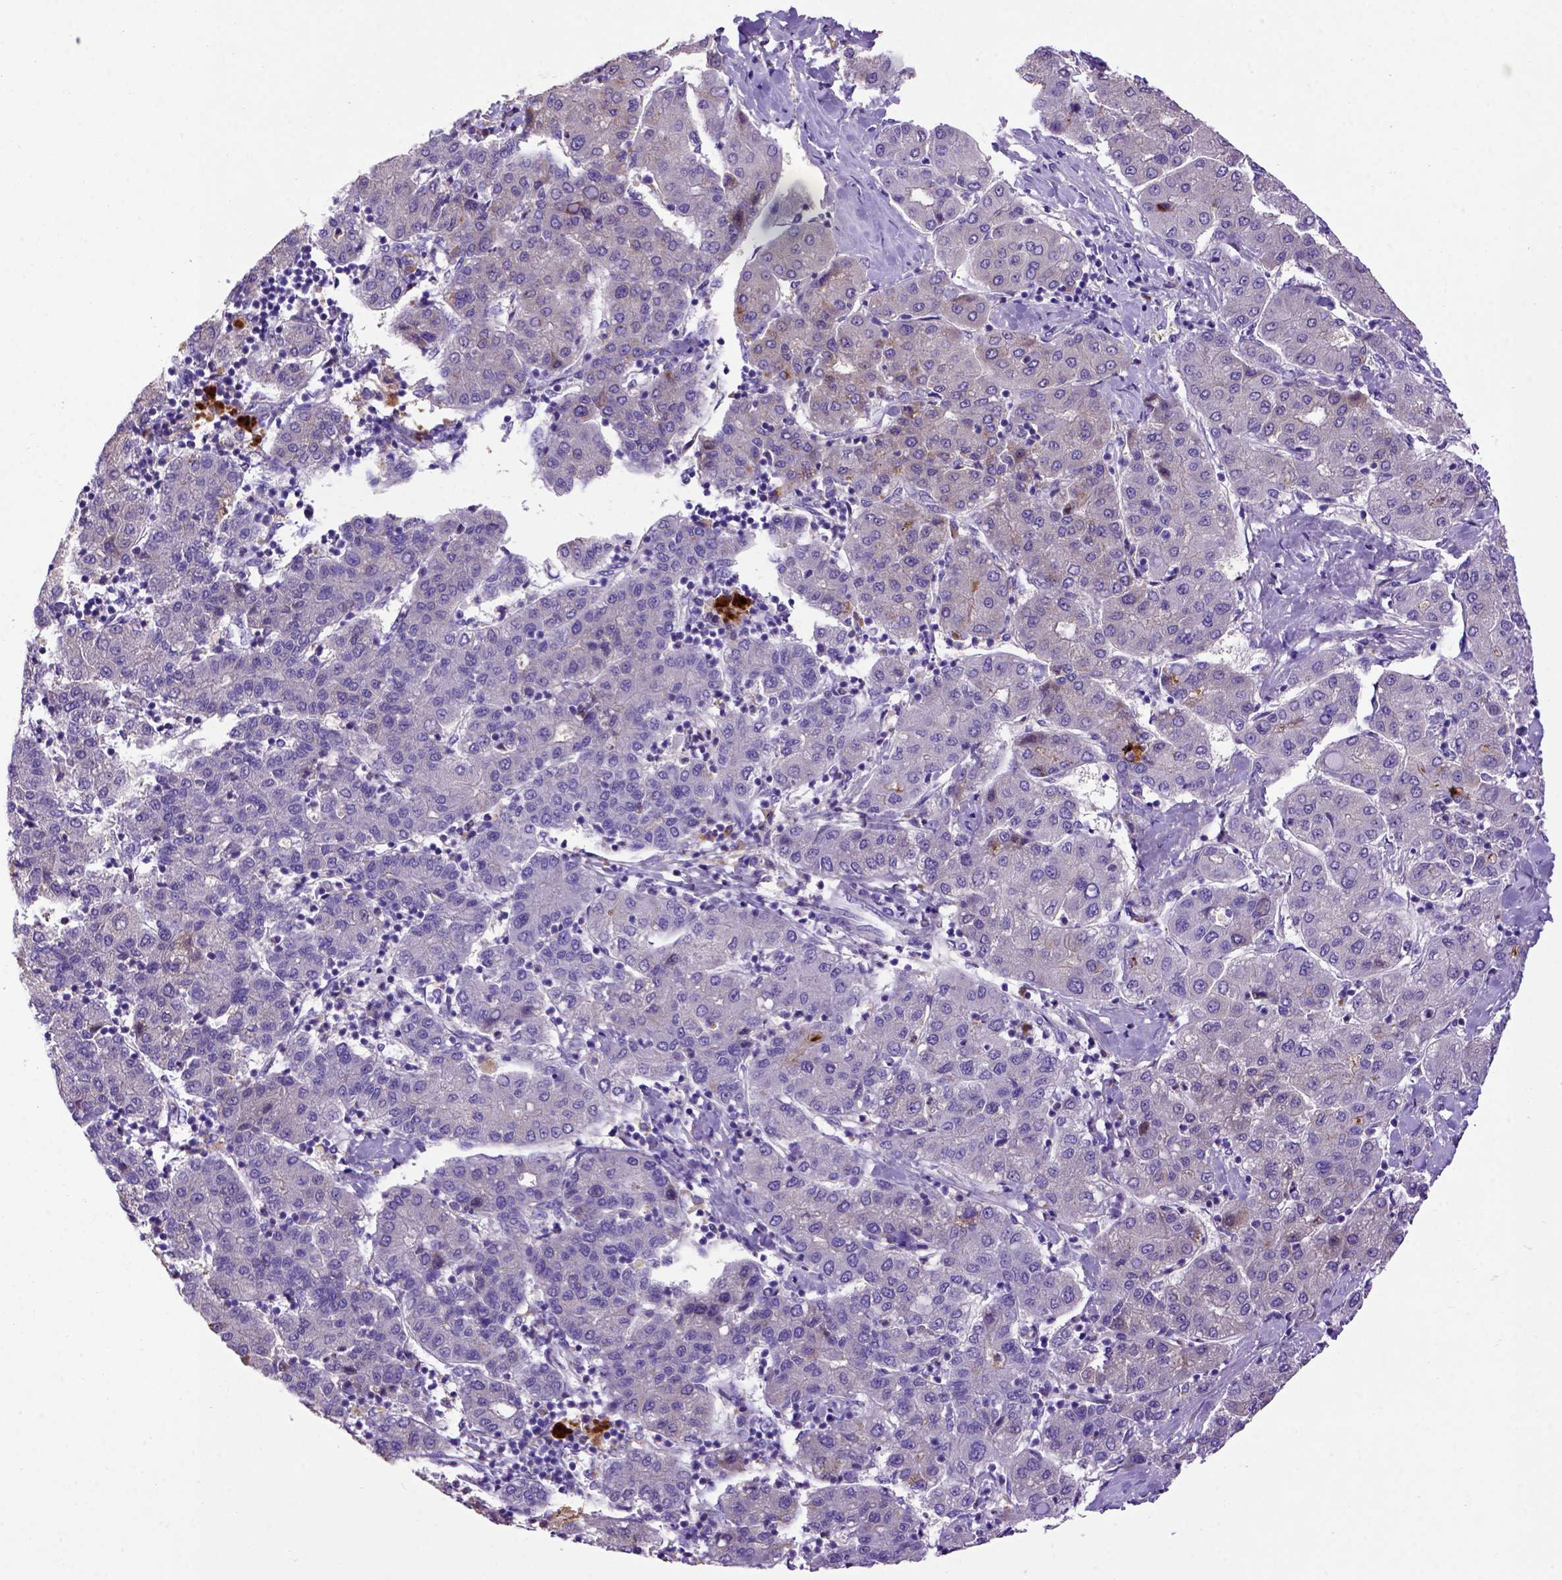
{"staining": {"intensity": "negative", "quantity": "none", "location": "none"}, "tissue": "liver cancer", "cell_type": "Tumor cells", "image_type": "cancer", "snomed": [{"axis": "morphology", "description": "Carcinoma, Hepatocellular, NOS"}, {"axis": "topography", "description": "Liver"}], "caption": "Protein analysis of hepatocellular carcinoma (liver) exhibits no significant positivity in tumor cells.", "gene": "ADAM12", "patient": {"sex": "male", "age": 65}}